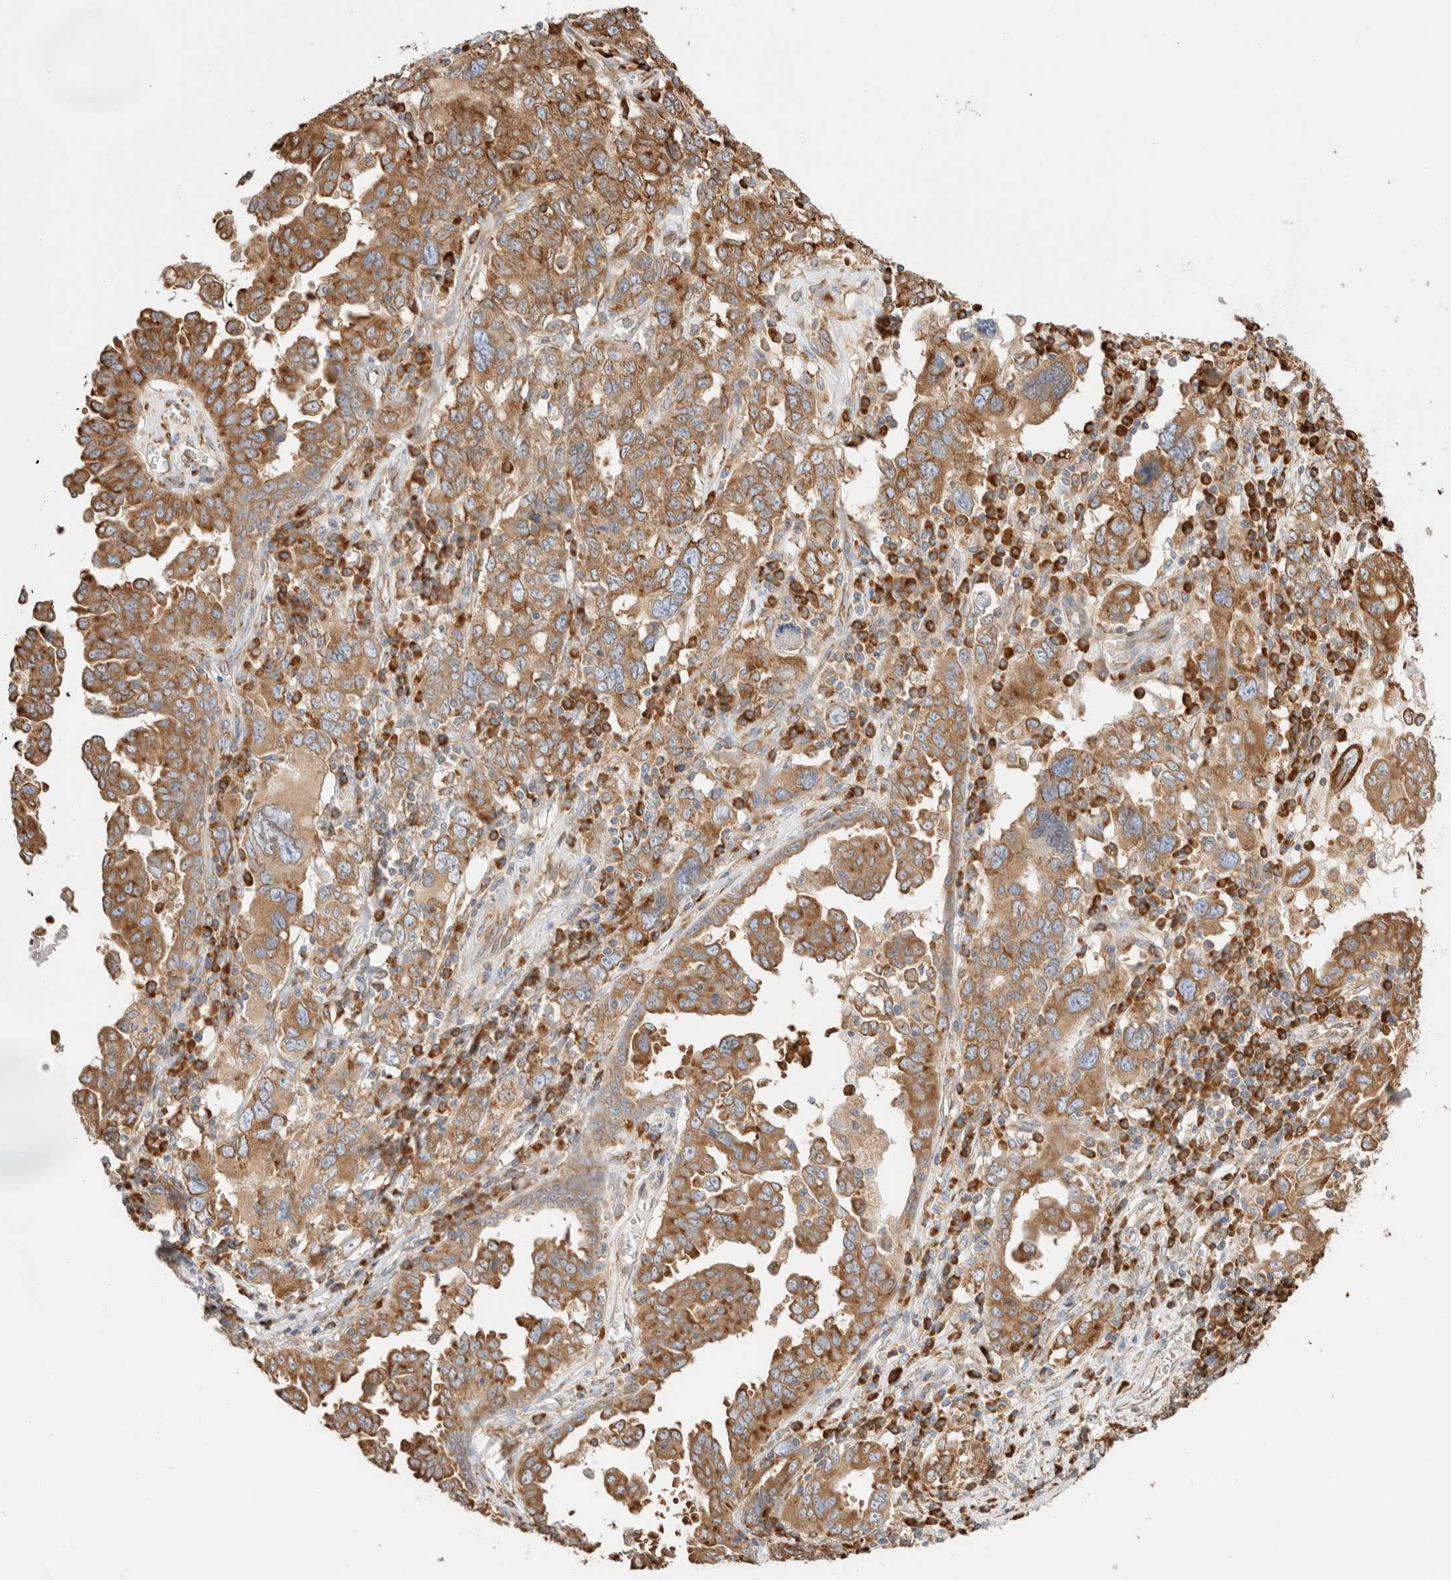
{"staining": {"intensity": "strong", "quantity": ">75%", "location": "cytoplasmic/membranous"}, "tissue": "ovarian cancer", "cell_type": "Tumor cells", "image_type": "cancer", "snomed": [{"axis": "morphology", "description": "Carcinoma, endometroid"}, {"axis": "topography", "description": "Ovary"}], "caption": "Ovarian cancer (endometroid carcinoma) stained for a protein exhibits strong cytoplasmic/membranous positivity in tumor cells. (IHC, brightfield microscopy, high magnification).", "gene": "ZC2HC1A", "patient": {"sex": "female", "age": 62}}